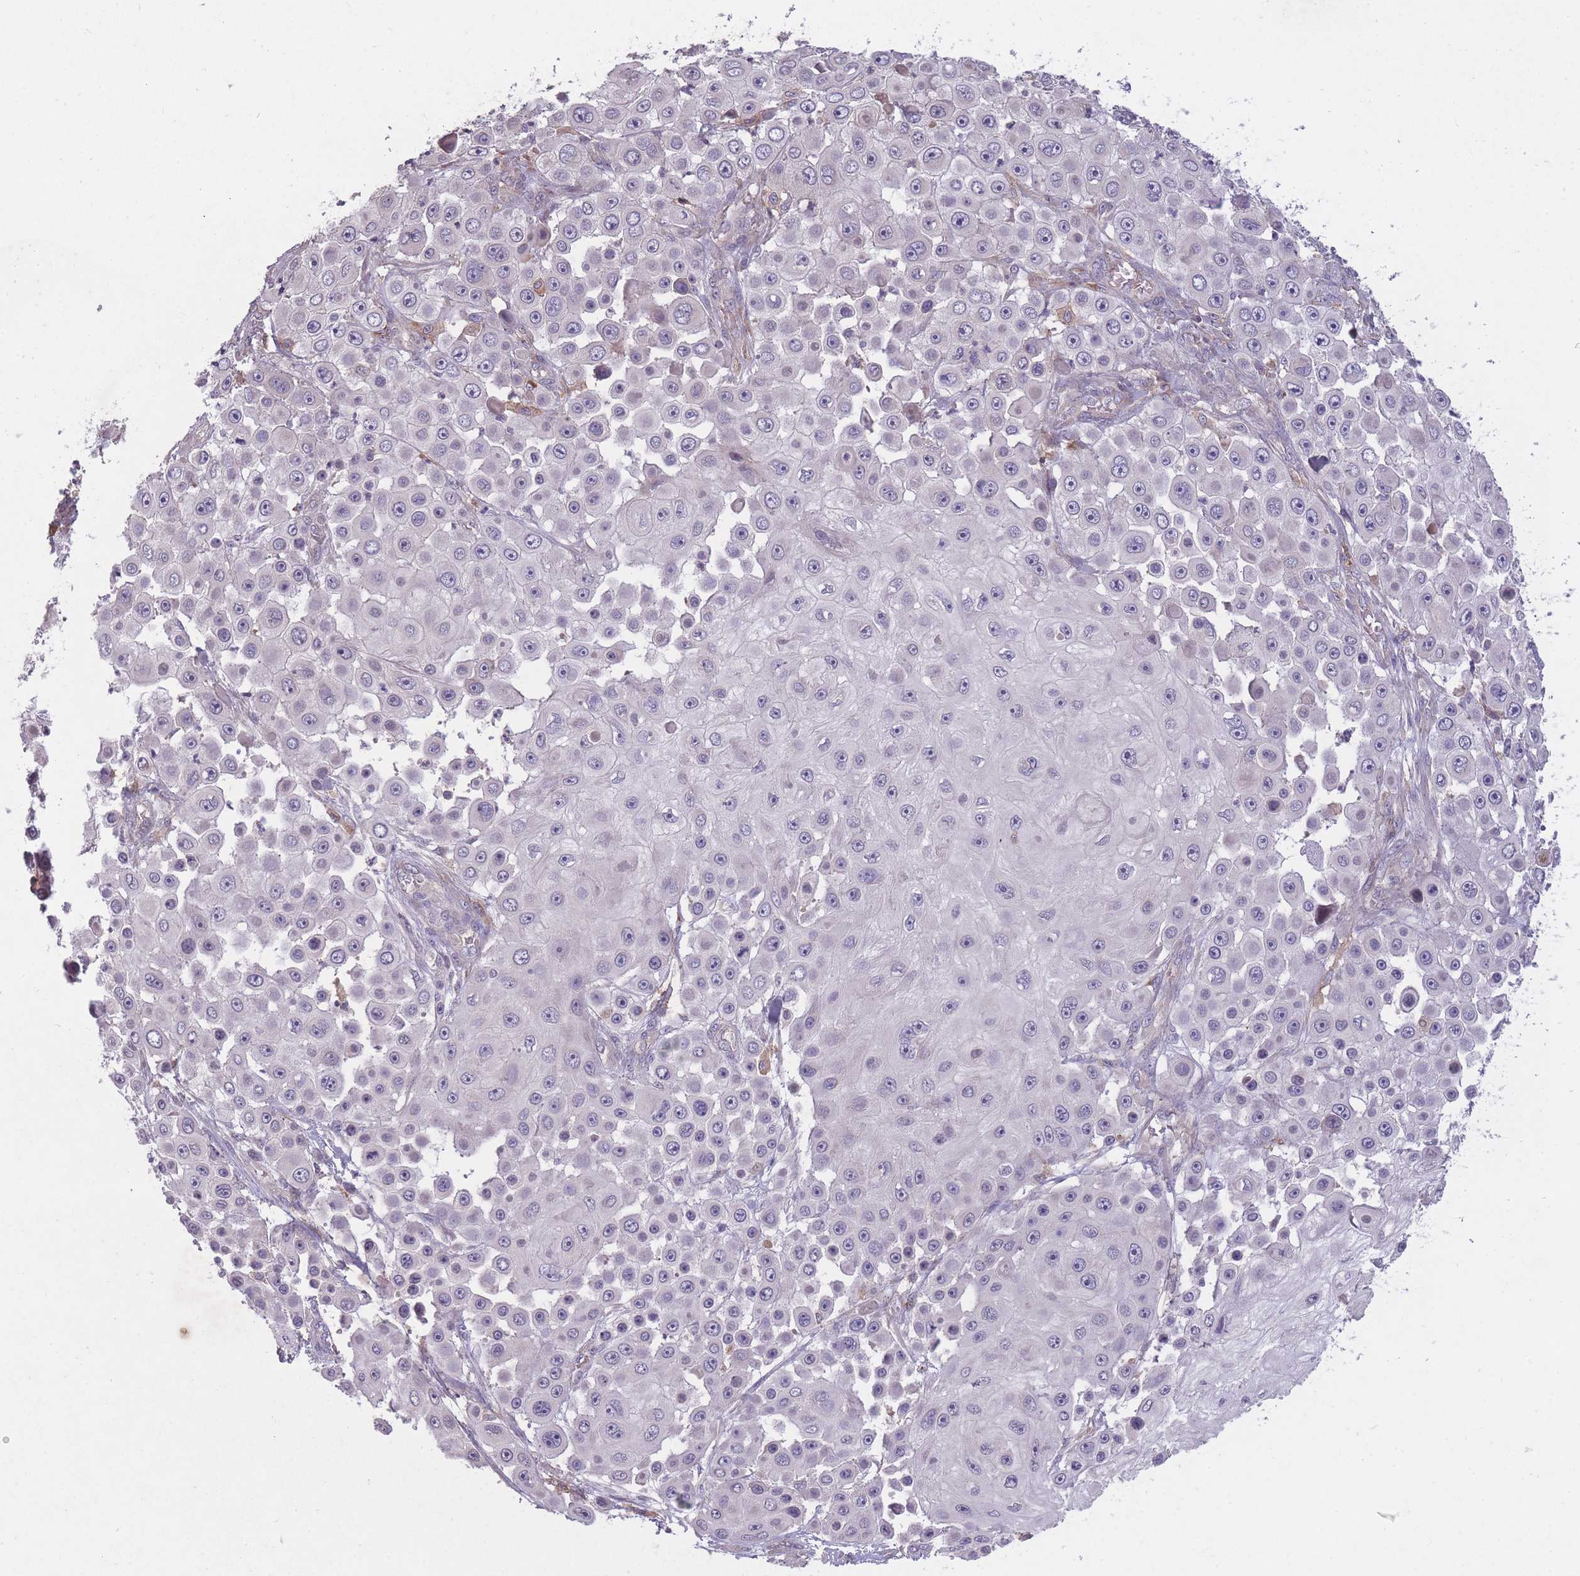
{"staining": {"intensity": "negative", "quantity": "none", "location": "none"}, "tissue": "skin cancer", "cell_type": "Tumor cells", "image_type": "cancer", "snomed": [{"axis": "morphology", "description": "Squamous cell carcinoma, NOS"}, {"axis": "topography", "description": "Skin"}], "caption": "IHC image of neoplastic tissue: human squamous cell carcinoma (skin) stained with DAB (3,3'-diaminobenzidine) reveals no significant protein expression in tumor cells.", "gene": "OR2V2", "patient": {"sex": "male", "age": 67}}